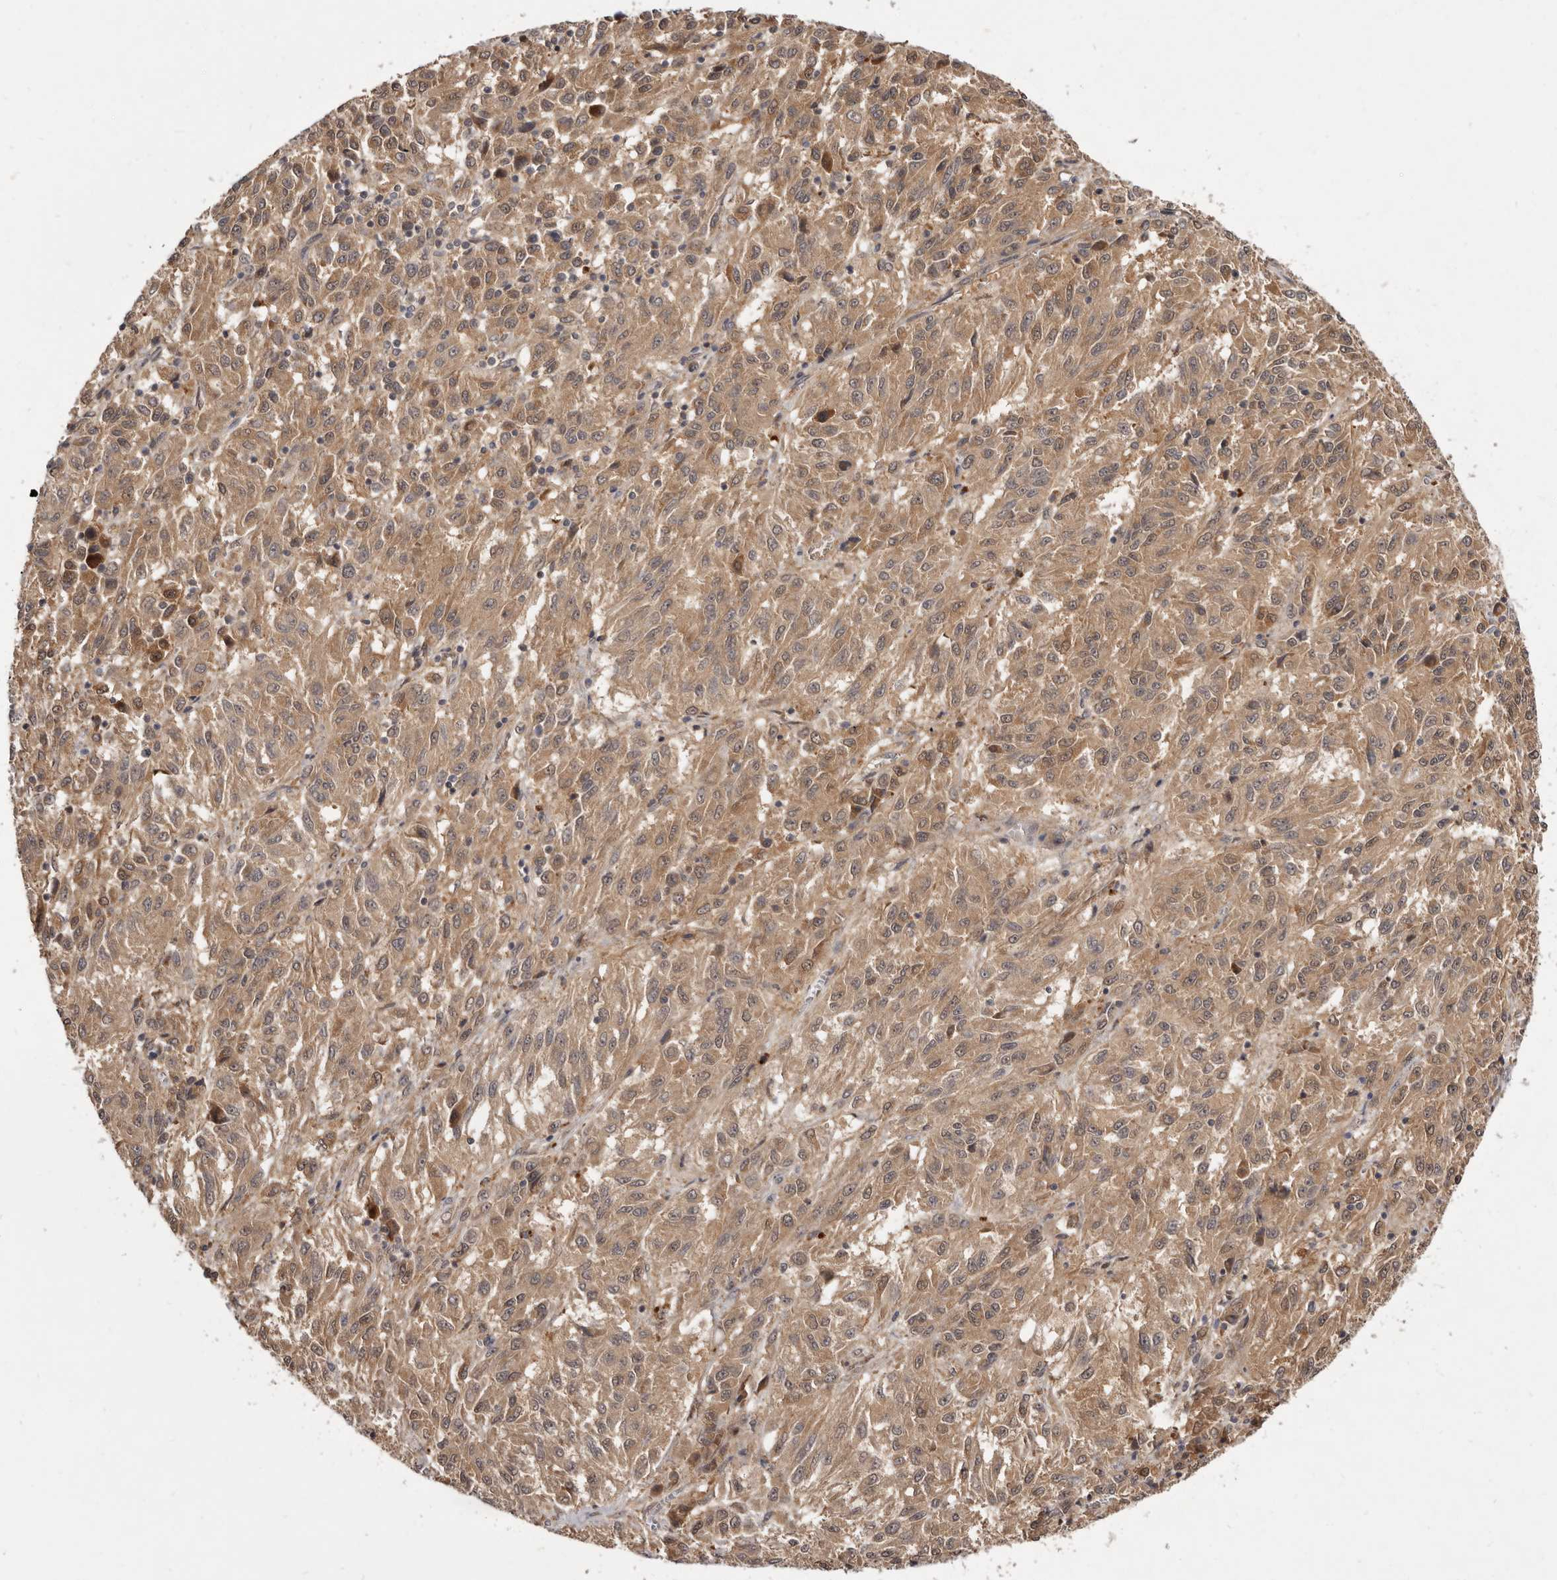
{"staining": {"intensity": "moderate", "quantity": ">75%", "location": "cytoplasmic/membranous"}, "tissue": "melanoma", "cell_type": "Tumor cells", "image_type": "cancer", "snomed": [{"axis": "morphology", "description": "Malignant melanoma, Metastatic site"}, {"axis": "topography", "description": "Lung"}], "caption": "This is an image of IHC staining of malignant melanoma (metastatic site), which shows moderate expression in the cytoplasmic/membranous of tumor cells.", "gene": "INAVA", "patient": {"sex": "male", "age": 64}}